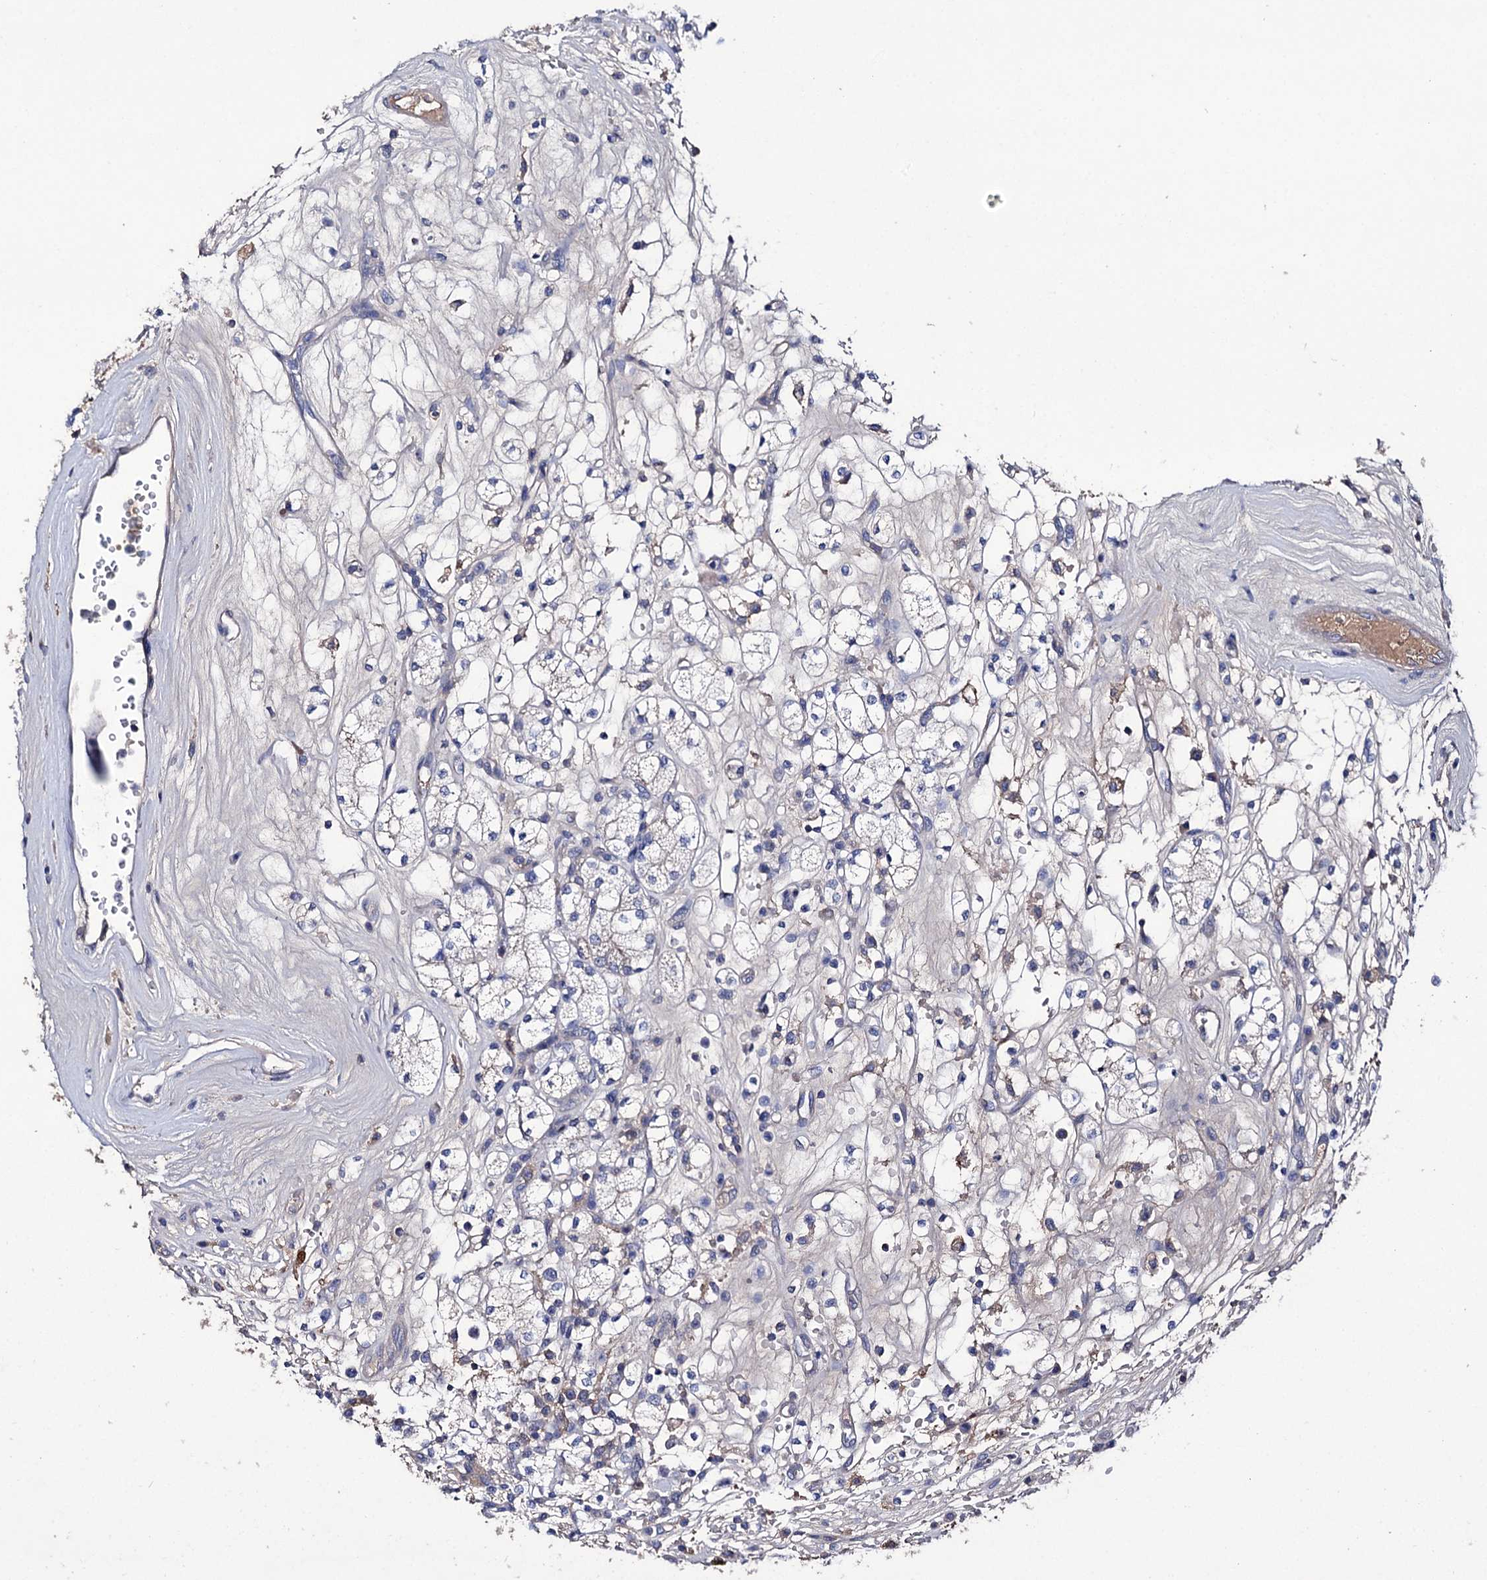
{"staining": {"intensity": "negative", "quantity": "none", "location": "none"}, "tissue": "renal cancer", "cell_type": "Tumor cells", "image_type": "cancer", "snomed": [{"axis": "morphology", "description": "Adenocarcinoma, NOS"}, {"axis": "topography", "description": "Kidney"}], "caption": "Adenocarcinoma (renal) was stained to show a protein in brown. There is no significant staining in tumor cells.", "gene": "PPP1R32", "patient": {"sex": "male", "age": 77}}